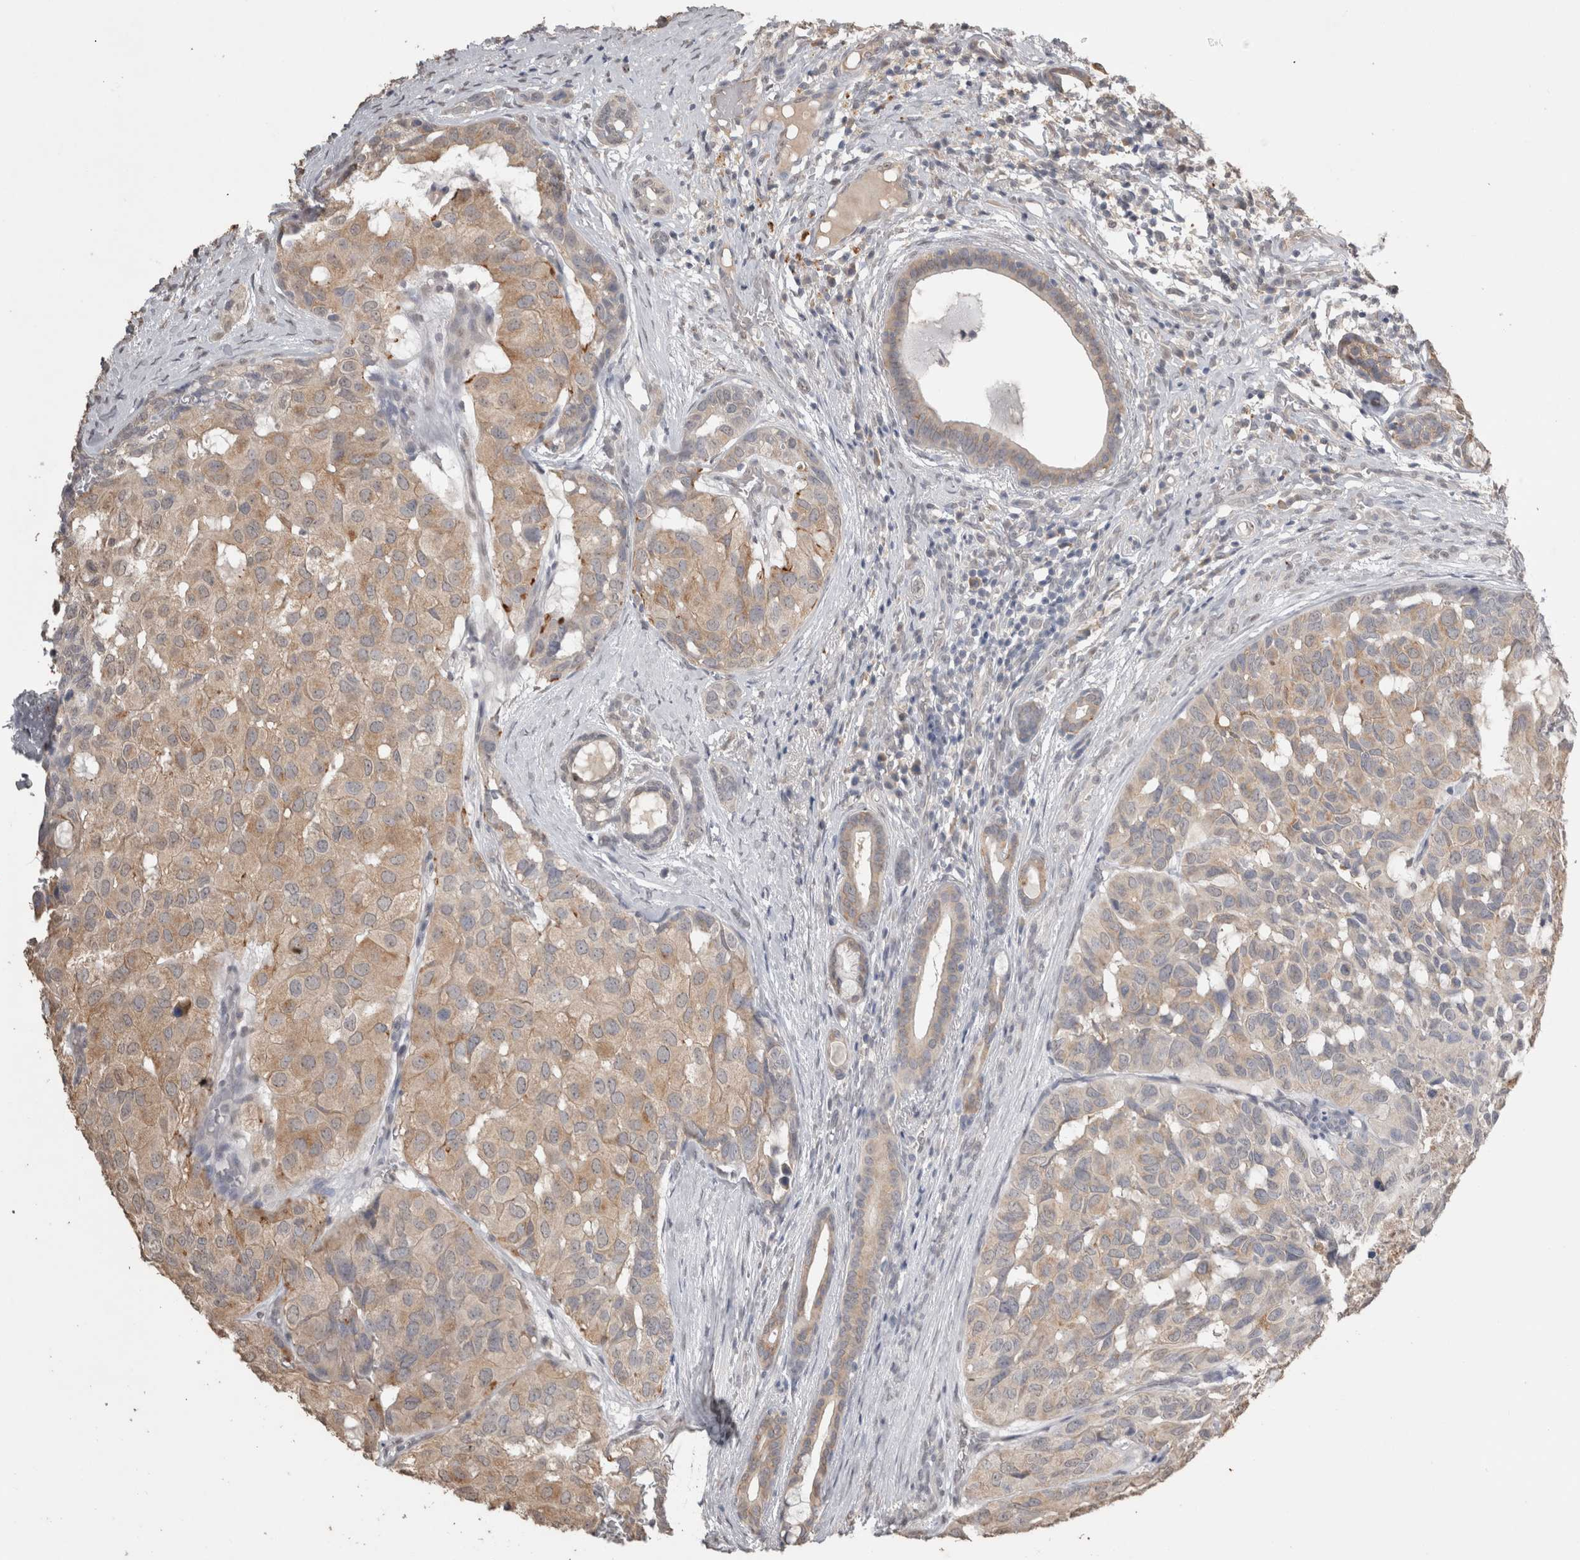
{"staining": {"intensity": "weak", "quantity": ">75%", "location": "cytoplasmic/membranous"}, "tissue": "head and neck cancer", "cell_type": "Tumor cells", "image_type": "cancer", "snomed": [{"axis": "morphology", "description": "Adenocarcinoma, NOS"}, {"axis": "topography", "description": "Salivary gland, NOS"}, {"axis": "topography", "description": "Head-Neck"}], "caption": "The immunohistochemical stain shows weak cytoplasmic/membranous expression in tumor cells of head and neck cancer tissue.", "gene": "NAALADL2", "patient": {"sex": "female", "age": 76}}